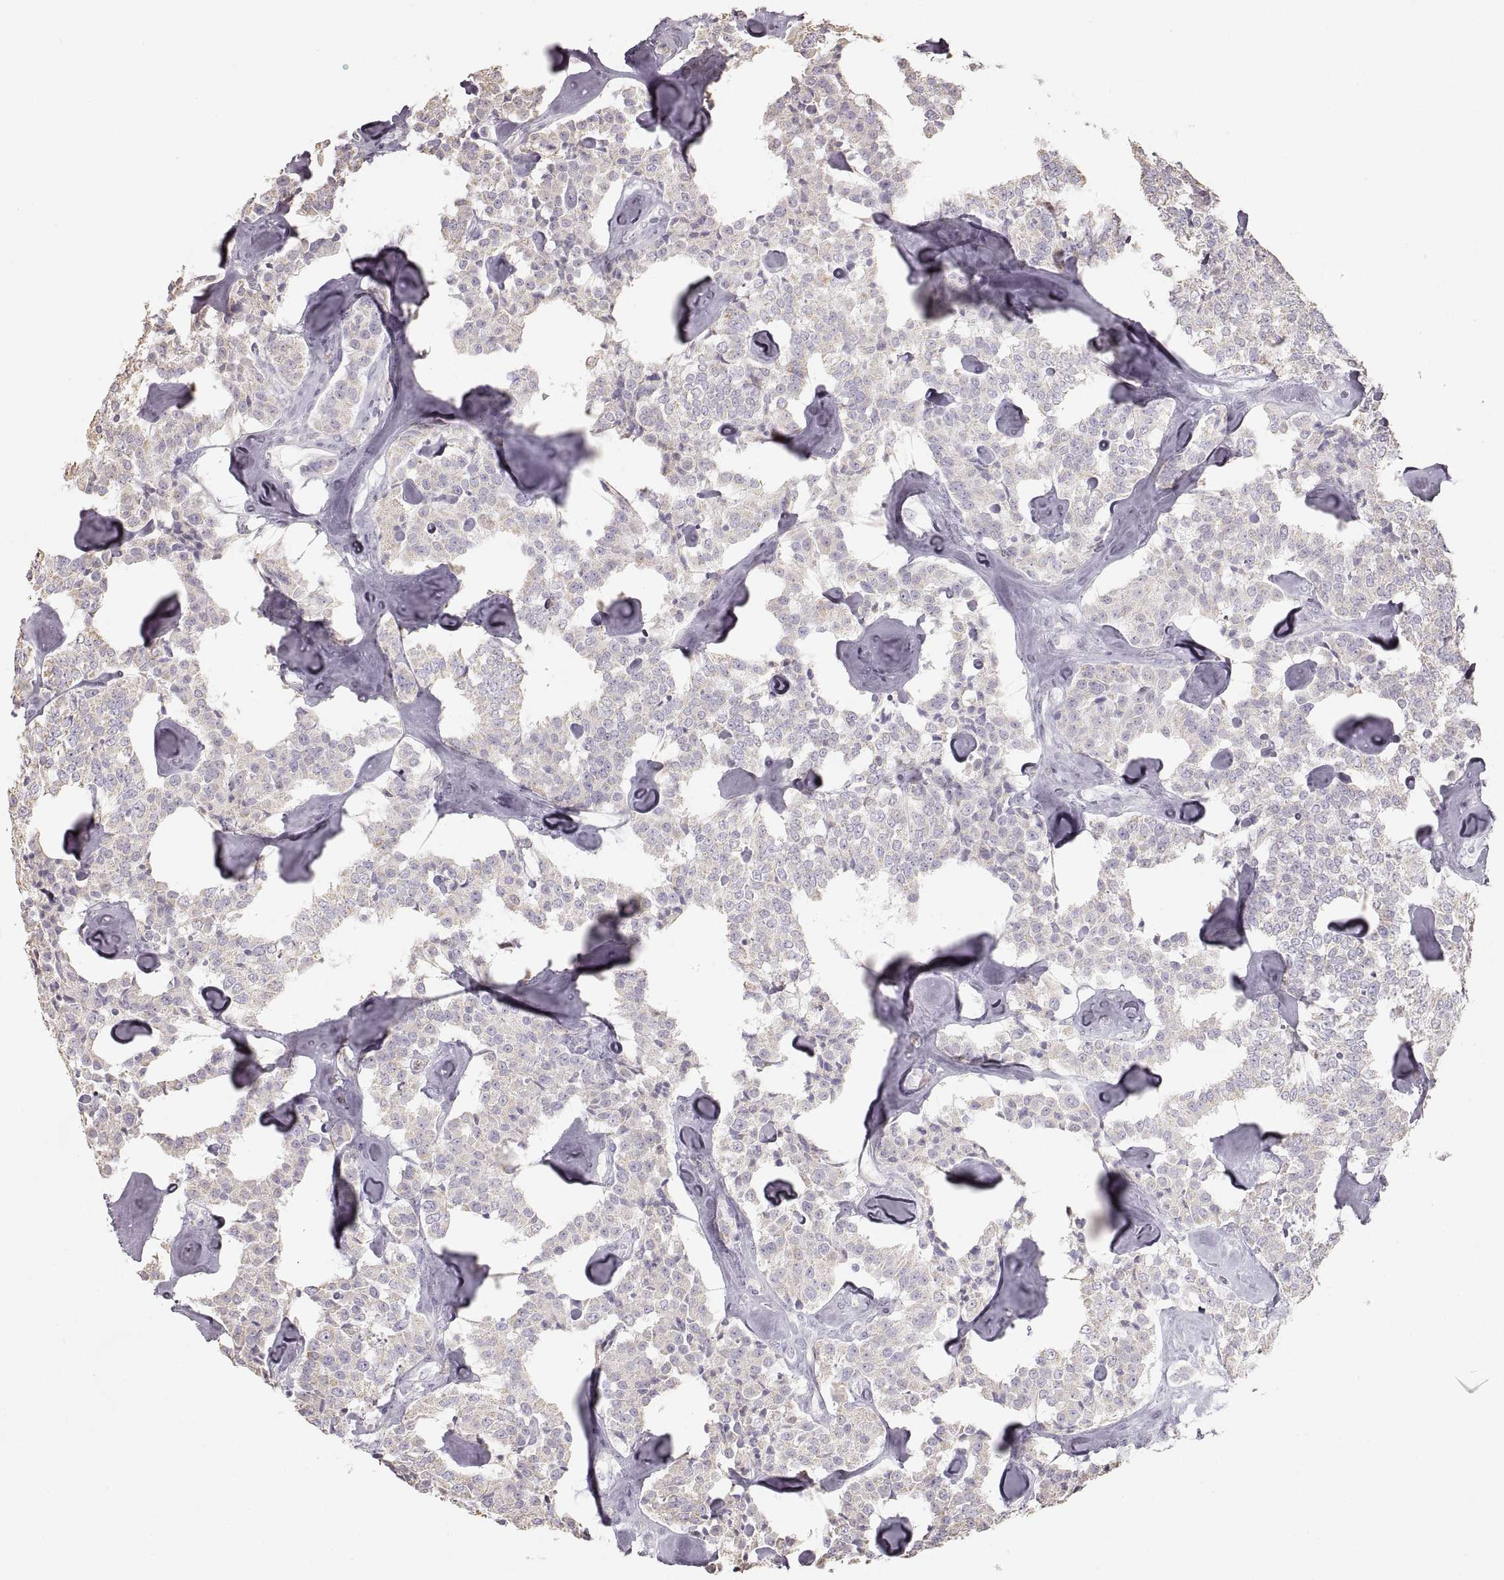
{"staining": {"intensity": "negative", "quantity": "none", "location": "none"}, "tissue": "carcinoid", "cell_type": "Tumor cells", "image_type": "cancer", "snomed": [{"axis": "morphology", "description": "Carcinoid, malignant, NOS"}, {"axis": "topography", "description": "Pancreas"}], "caption": "Tumor cells are negative for protein expression in human carcinoid (malignant).", "gene": "ZP3", "patient": {"sex": "male", "age": 41}}